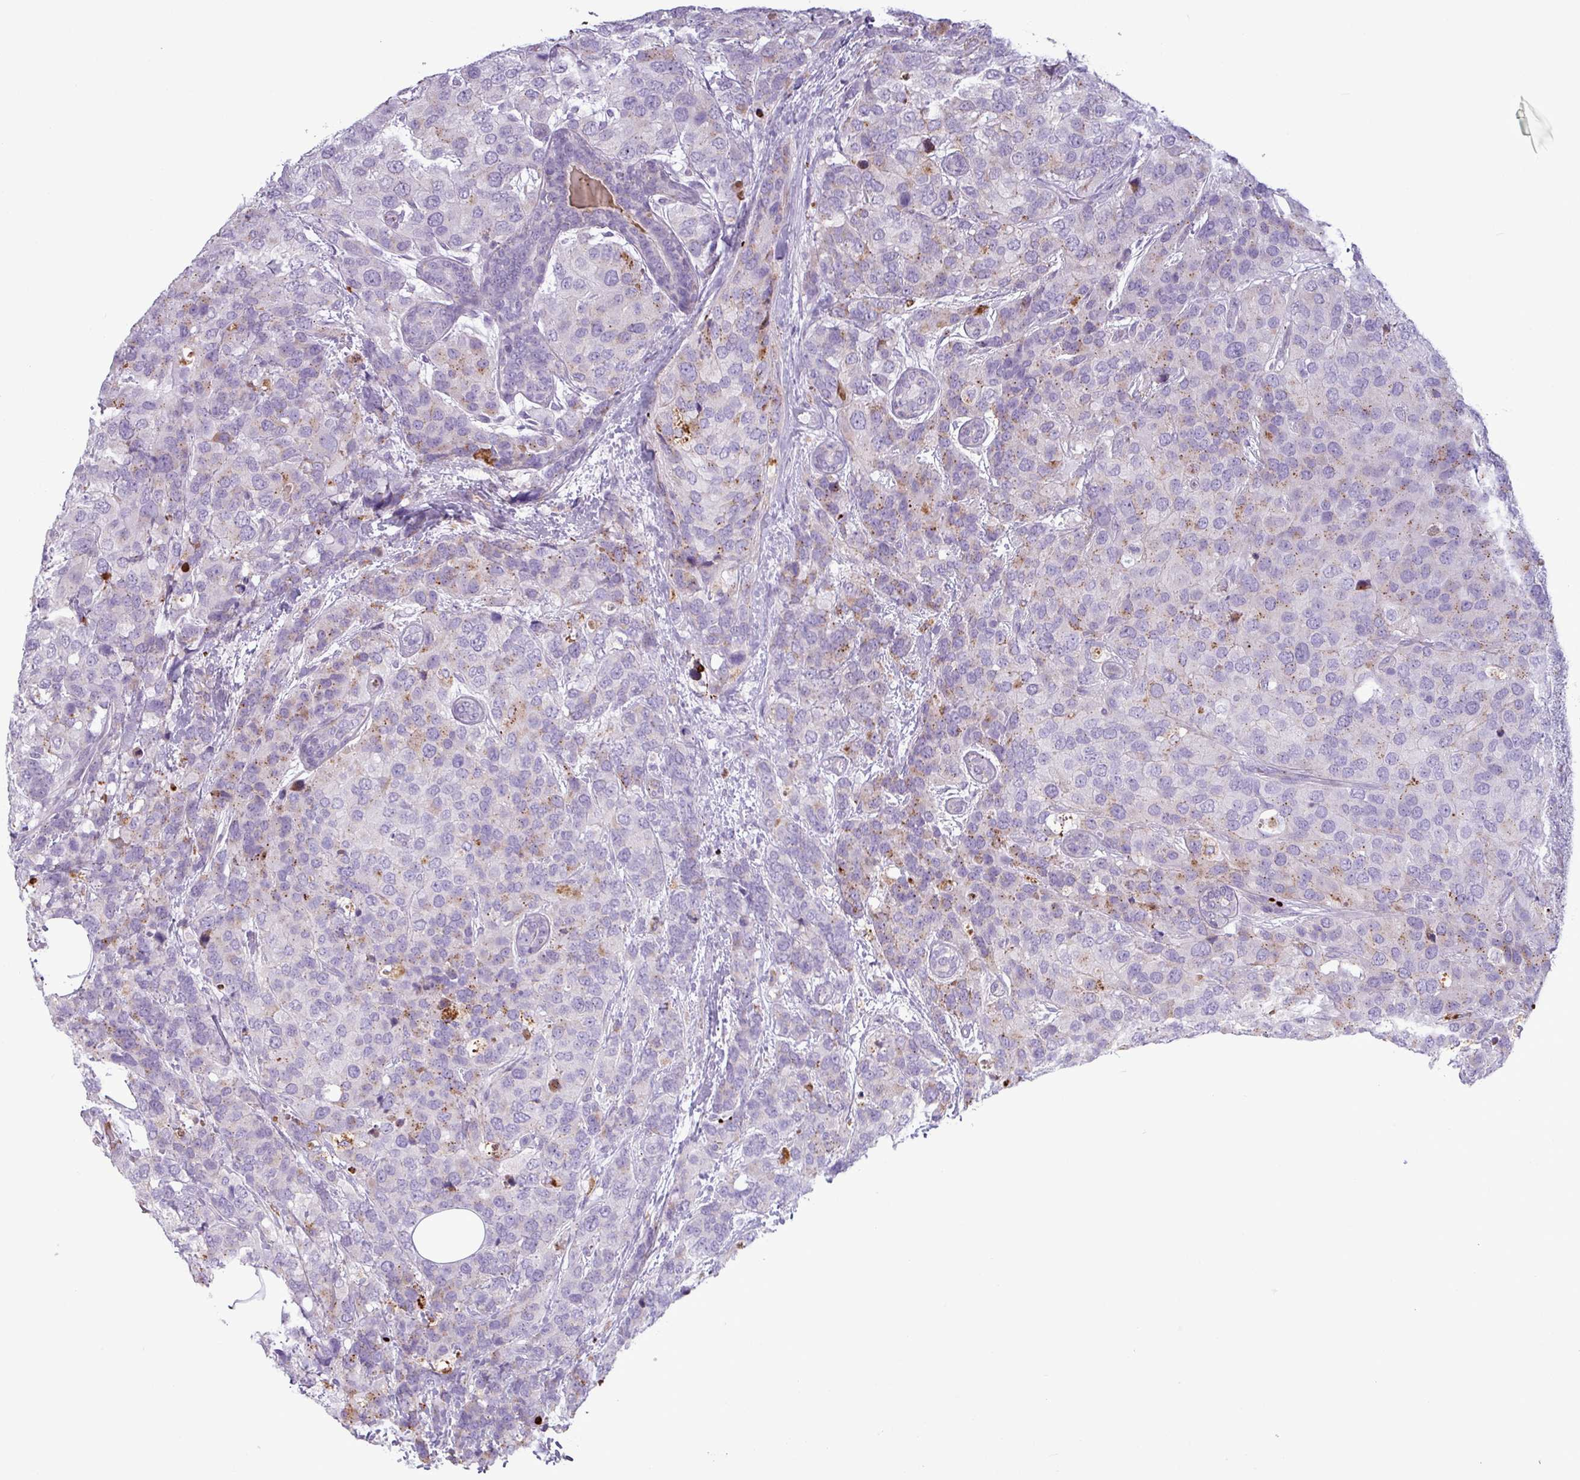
{"staining": {"intensity": "moderate", "quantity": "<25%", "location": "cytoplasmic/membranous"}, "tissue": "breast cancer", "cell_type": "Tumor cells", "image_type": "cancer", "snomed": [{"axis": "morphology", "description": "Lobular carcinoma"}, {"axis": "topography", "description": "Breast"}], "caption": "Lobular carcinoma (breast) stained with a protein marker shows moderate staining in tumor cells.", "gene": "C4B", "patient": {"sex": "female", "age": 59}}